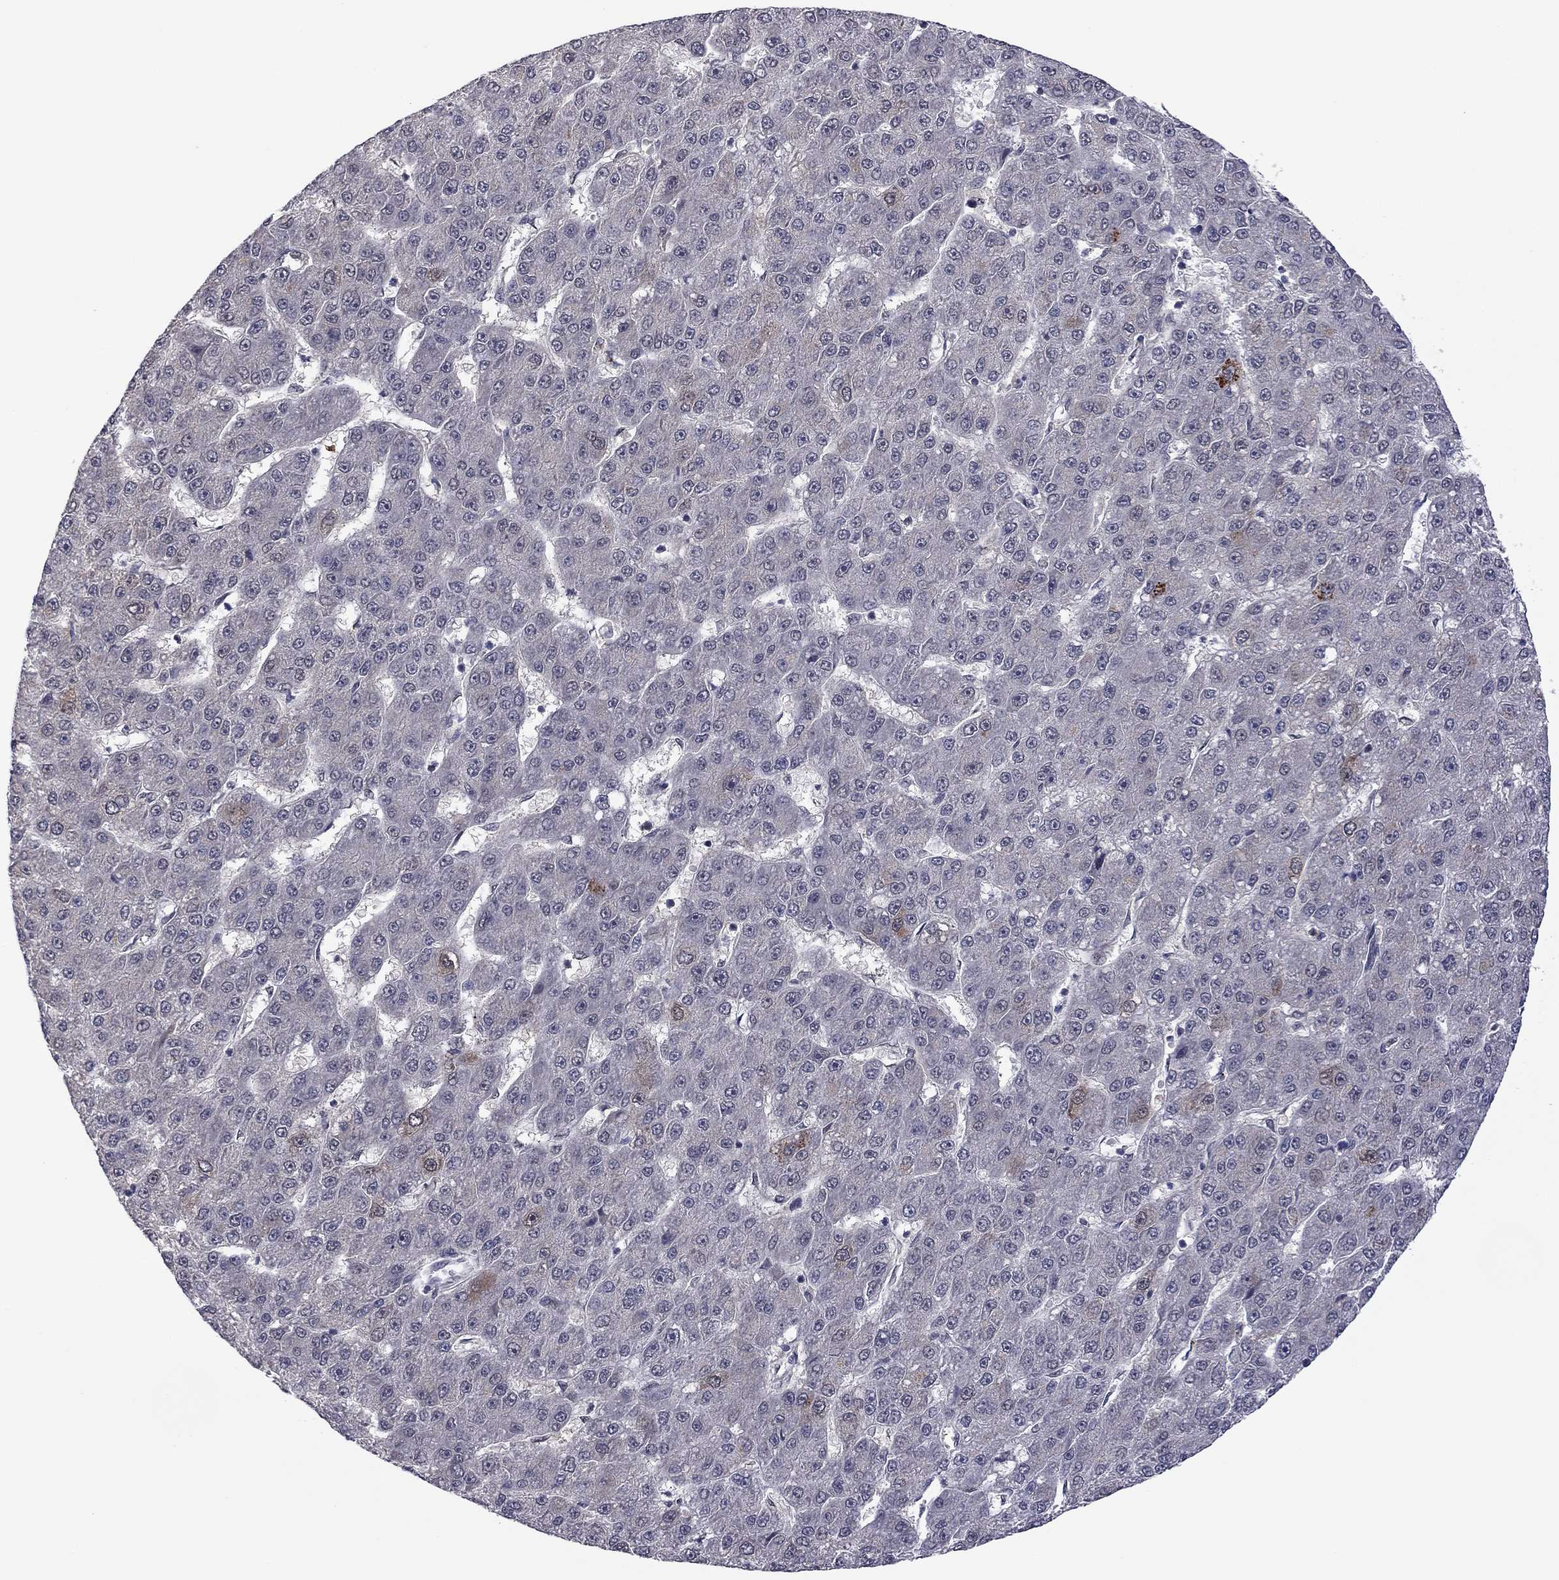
{"staining": {"intensity": "moderate", "quantity": "<25%", "location": "cytoplasmic/membranous"}, "tissue": "liver cancer", "cell_type": "Tumor cells", "image_type": "cancer", "snomed": [{"axis": "morphology", "description": "Carcinoma, Hepatocellular, NOS"}, {"axis": "topography", "description": "Liver"}], "caption": "Immunohistochemical staining of hepatocellular carcinoma (liver) shows low levels of moderate cytoplasmic/membranous expression in about <25% of tumor cells.", "gene": "GPAA1", "patient": {"sex": "male", "age": 67}}